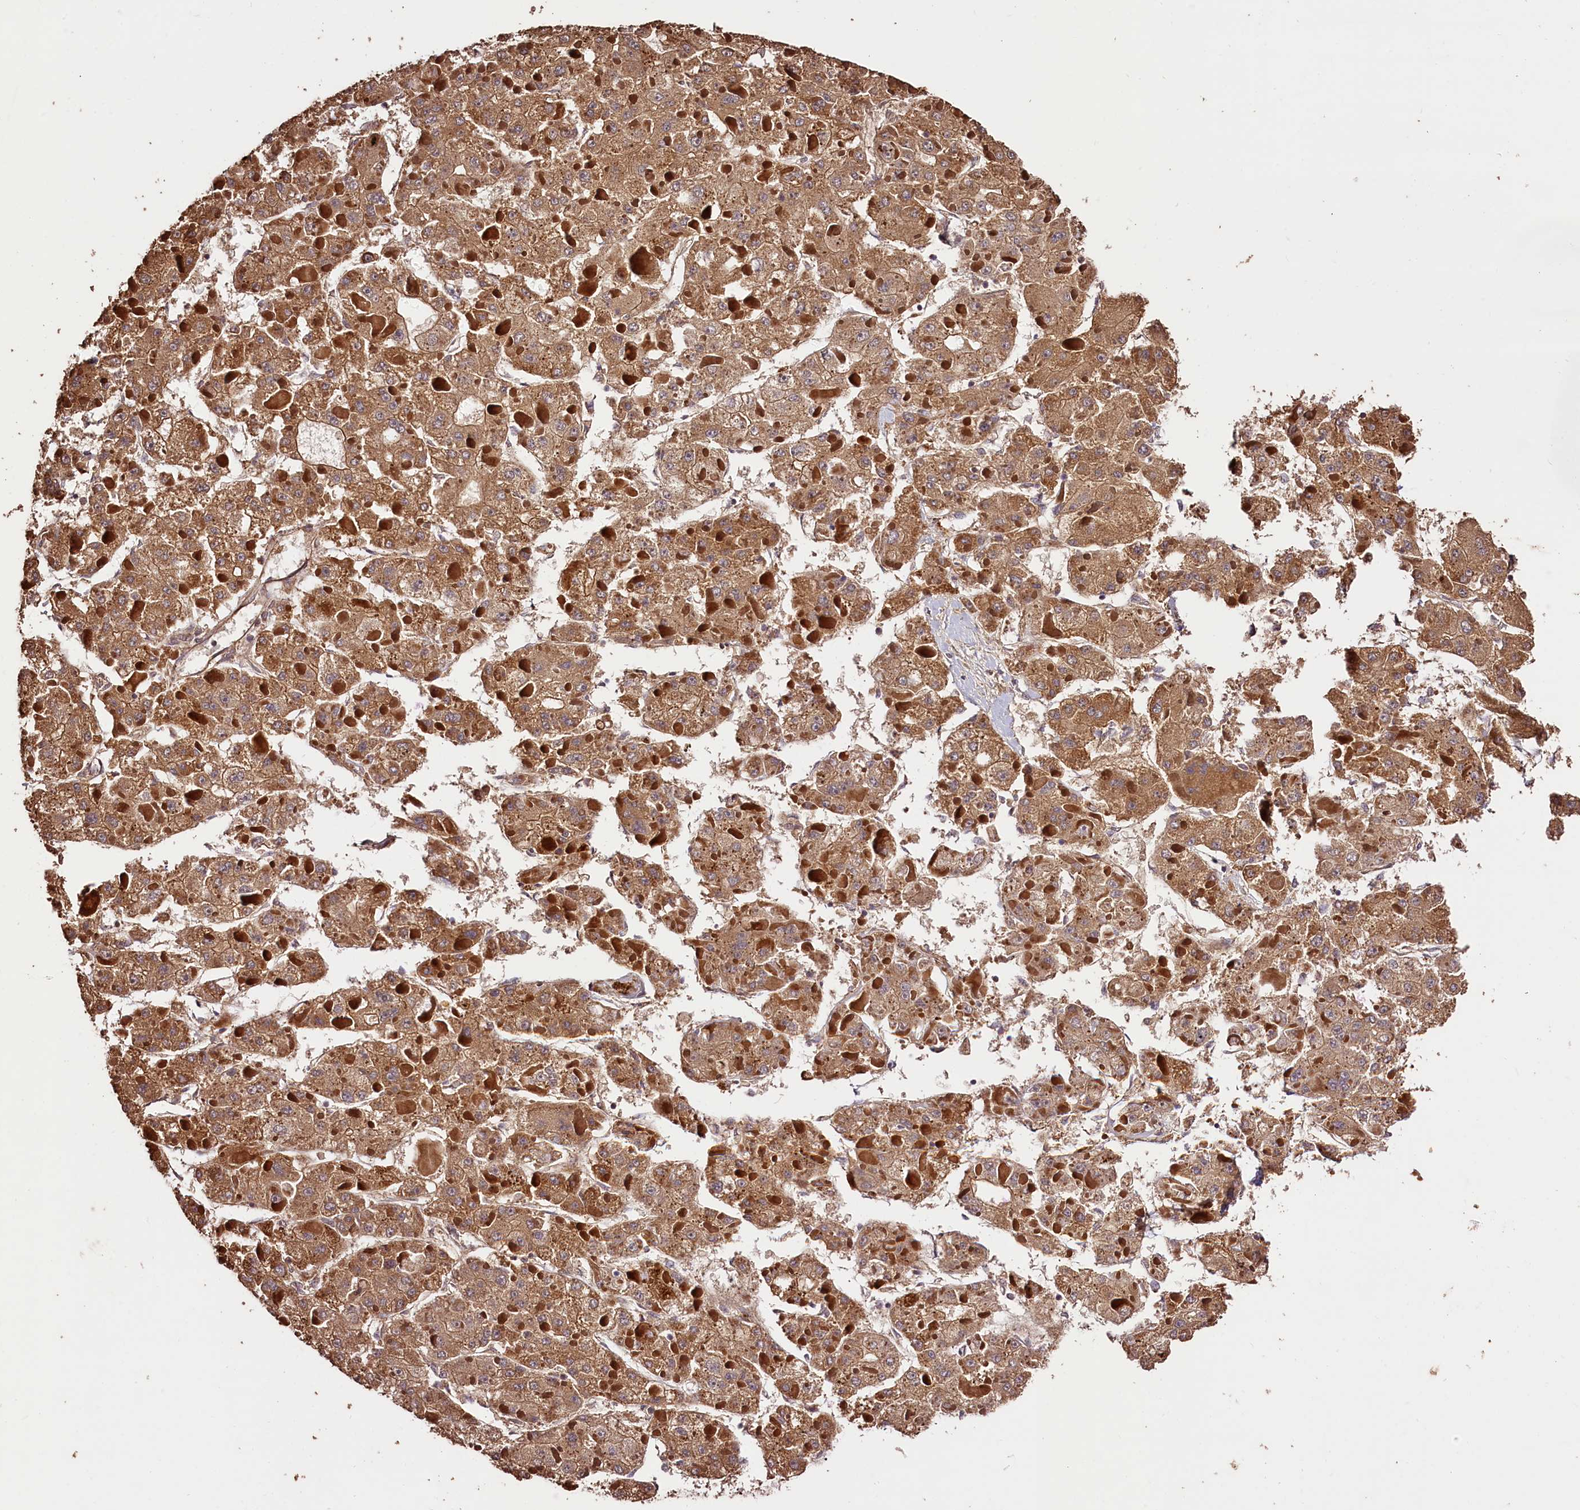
{"staining": {"intensity": "moderate", "quantity": ">75%", "location": "cytoplasmic/membranous"}, "tissue": "liver cancer", "cell_type": "Tumor cells", "image_type": "cancer", "snomed": [{"axis": "morphology", "description": "Carcinoma, Hepatocellular, NOS"}, {"axis": "topography", "description": "Liver"}], "caption": "A medium amount of moderate cytoplasmic/membranous positivity is seen in about >75% of tumor cells in liver hepatocellular carcinoma tissue.", "gene": "CES3", "patient": {"sex": "female", "age": 73}}